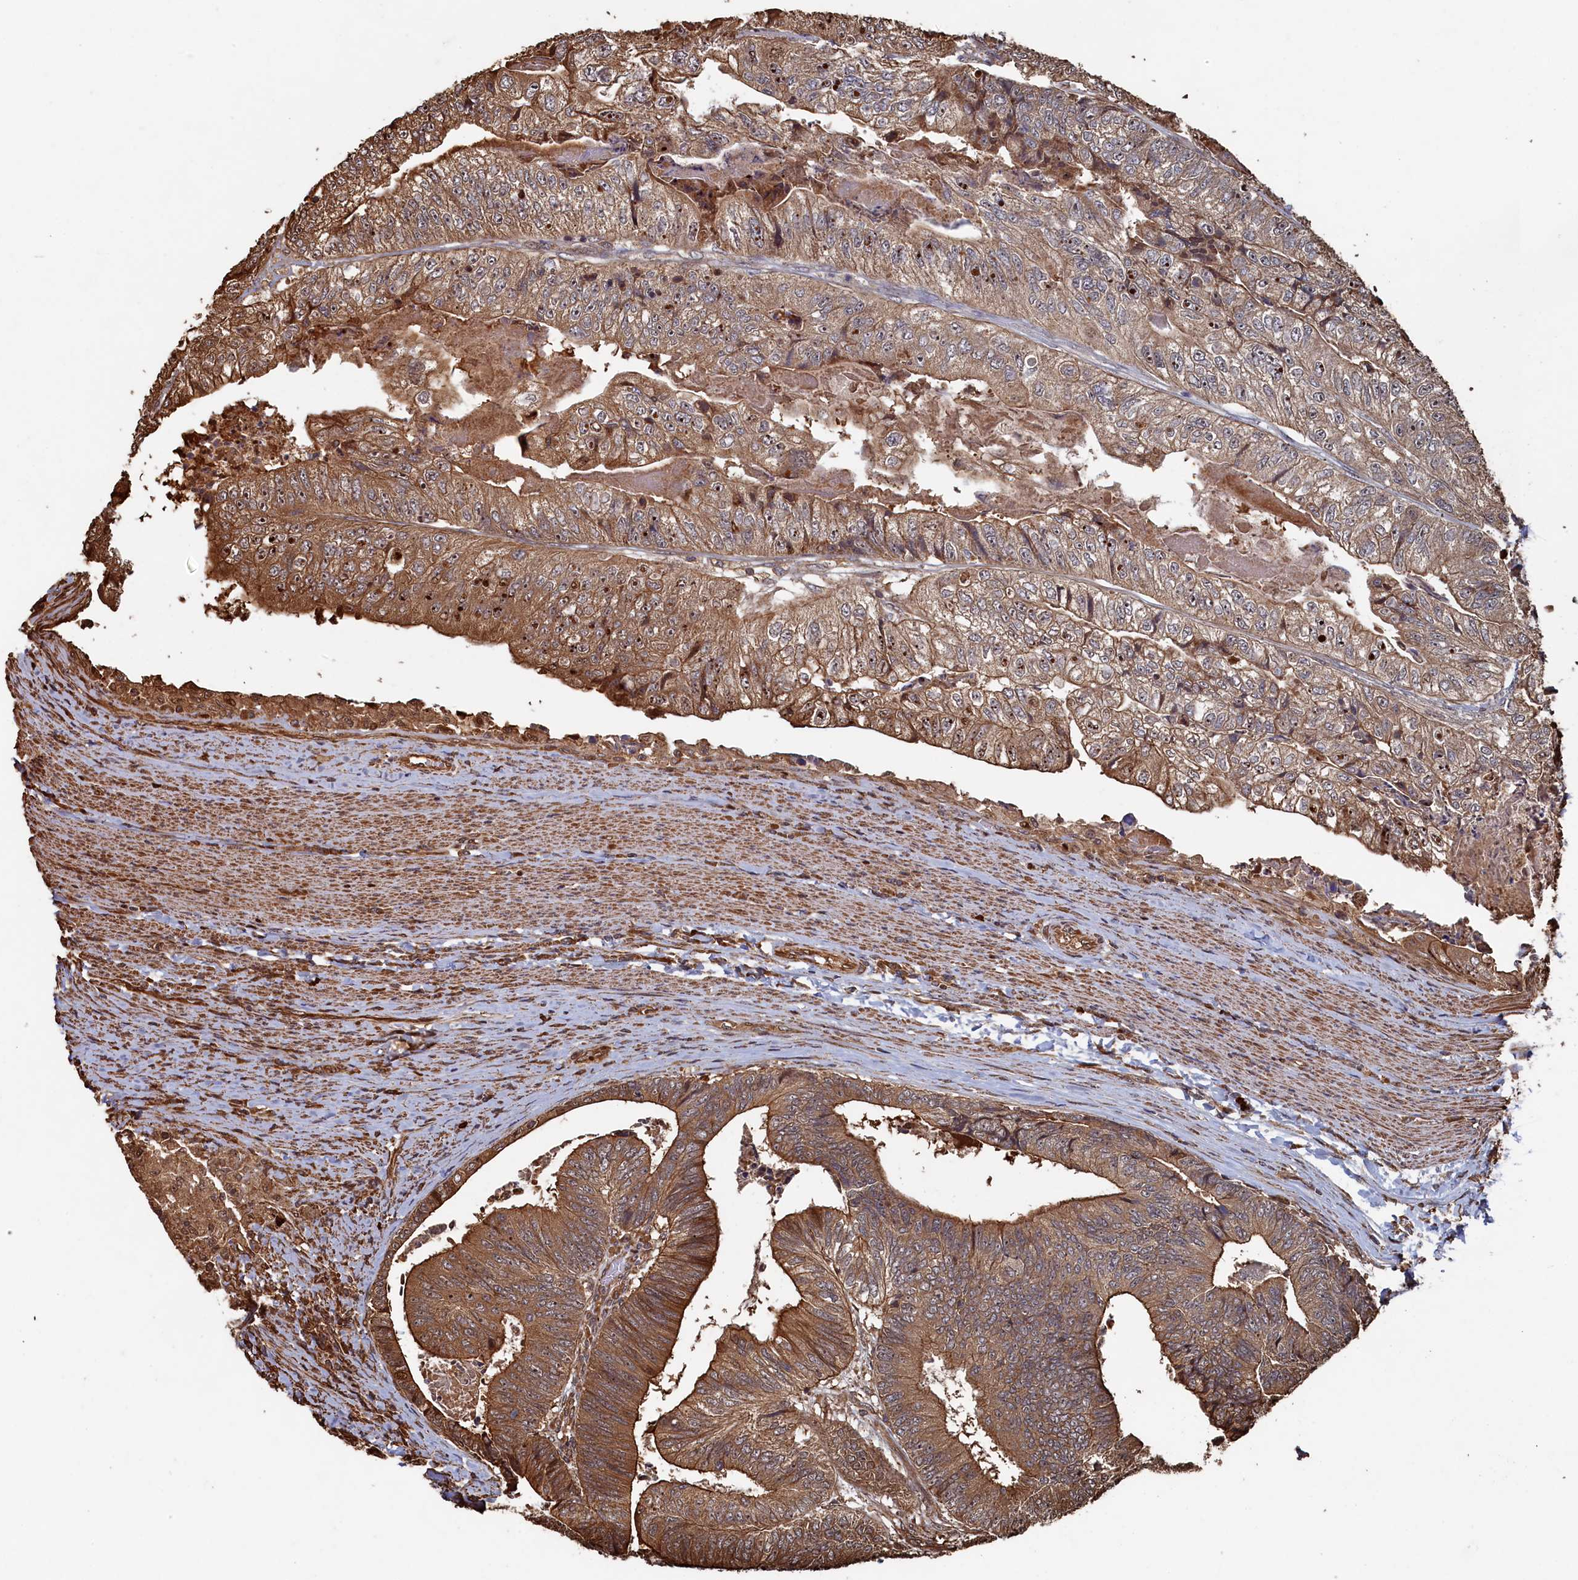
{"staining": {"intensity": "moderate", "quantity": ">75%", "location": "cytoplasmic/membranous"}, "tissue": "colorectal cancer", "cell_type": "Tumor cells", "image_type": "cancer", "snomed": [{"axis": "morphology", "description": "Adenocarcinoma, NOS"}, {"axis": "topography", "description": "Colon"}], "caption": "Immunohistochemistry (DAB) staining of colorectal cancer reveals moderate cytoplasmic/membranous protein positivity in approximately >75% of tumor cells.", "gene": "PIGN", "patient": {"sex": "female", "age": 67}}